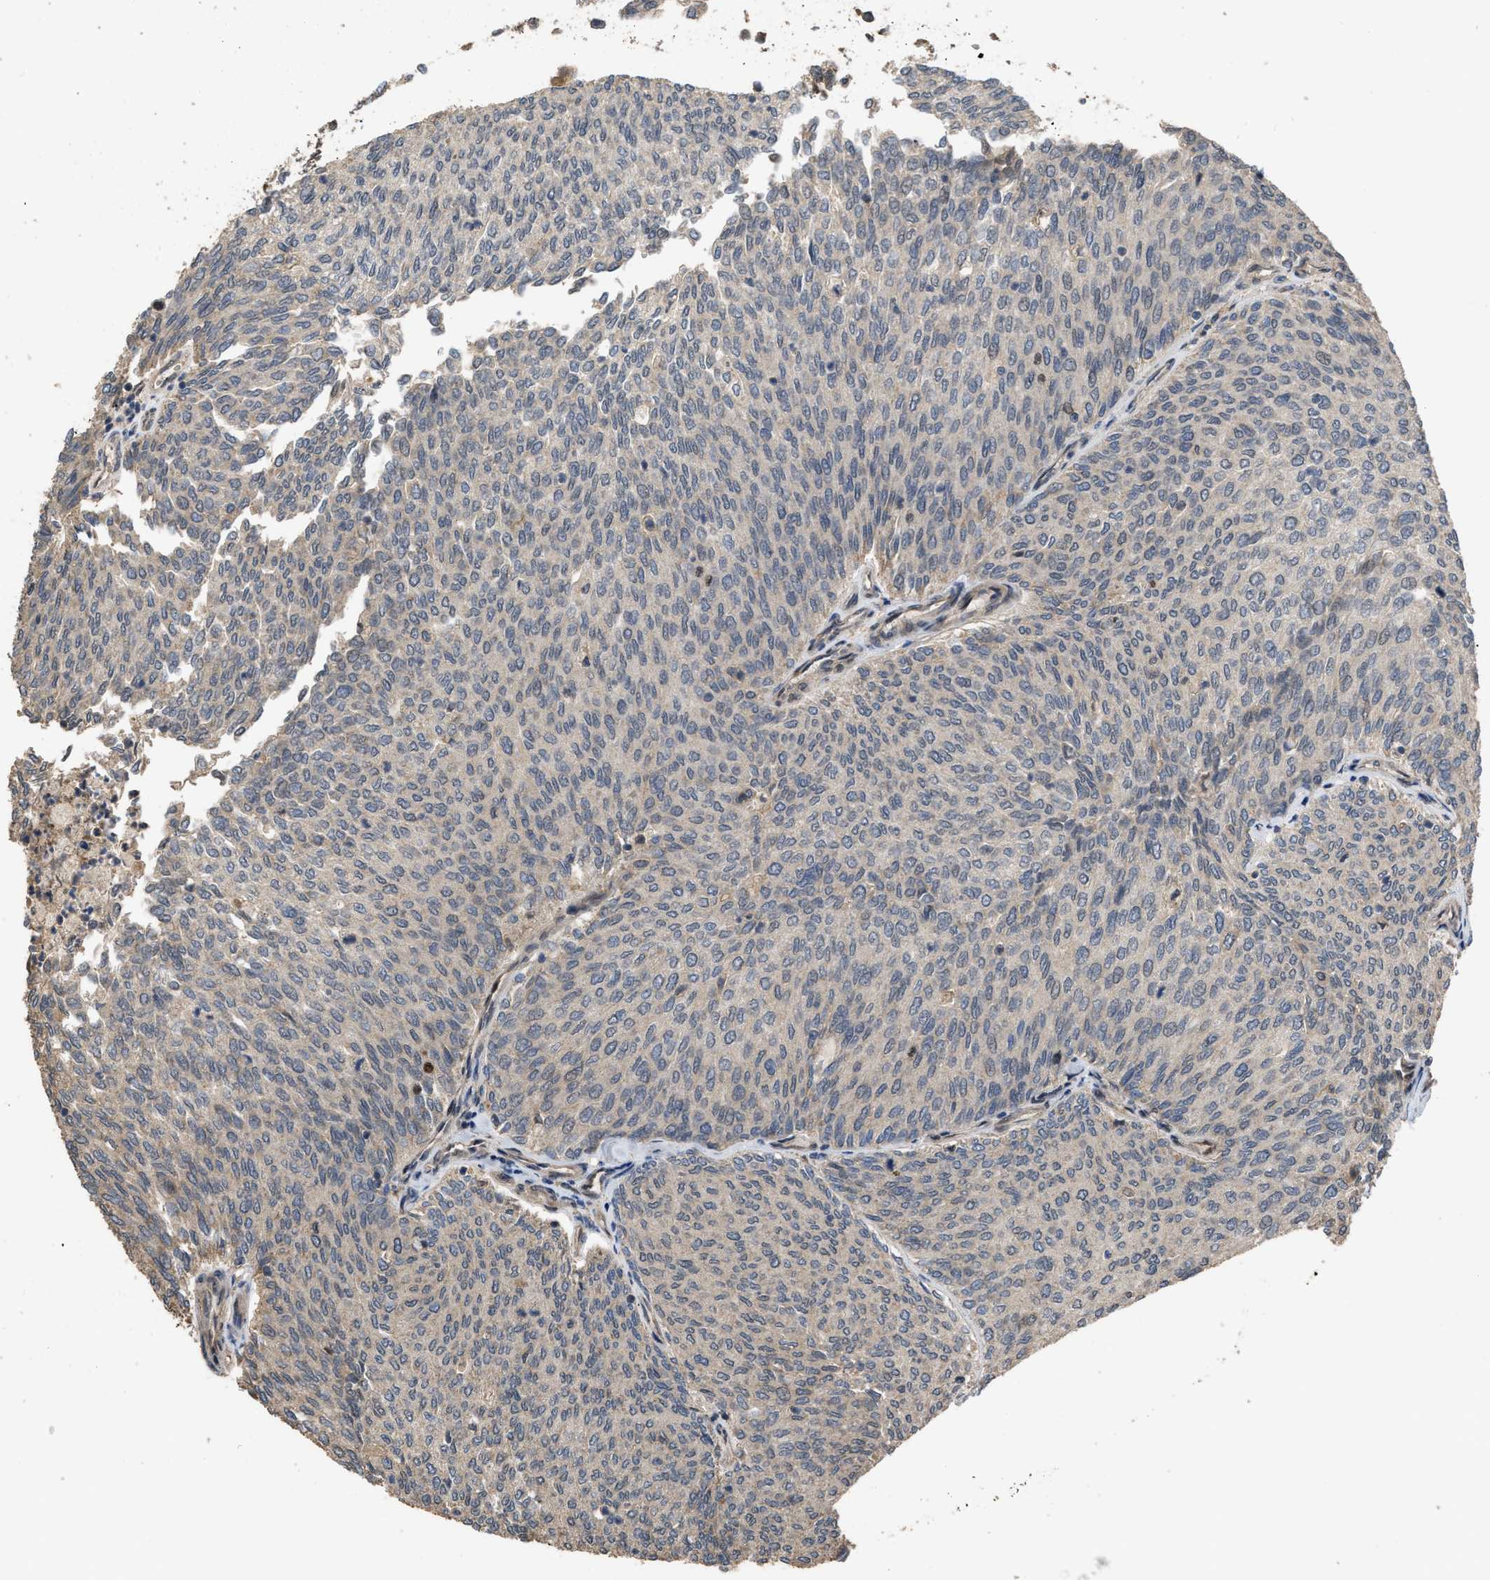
{"staining": {"intensity": "weak", "quantity": "<25%", "location": "cytoplasmic/membranous"}, "tissue": "urothelial cancer", "cell_type": "Tumor cells", "image_type": "cancer", "snomed": [{"axis": "morphology", "description": "Urothelial carcinoma, Low grade"}, {"axis": "topography", "description": "Urinary bladder"}], "caption": "This is a photomicrograph of IHC staining of urothelial cancer, which shows no expression in tumor cells. (Stains: DAB IHC with hematoxylin counter stain, Microscopy: brightfield microscopy at high magnification).", "gene": "UTRN", "patient": {"sex": "female", "age": 79}}